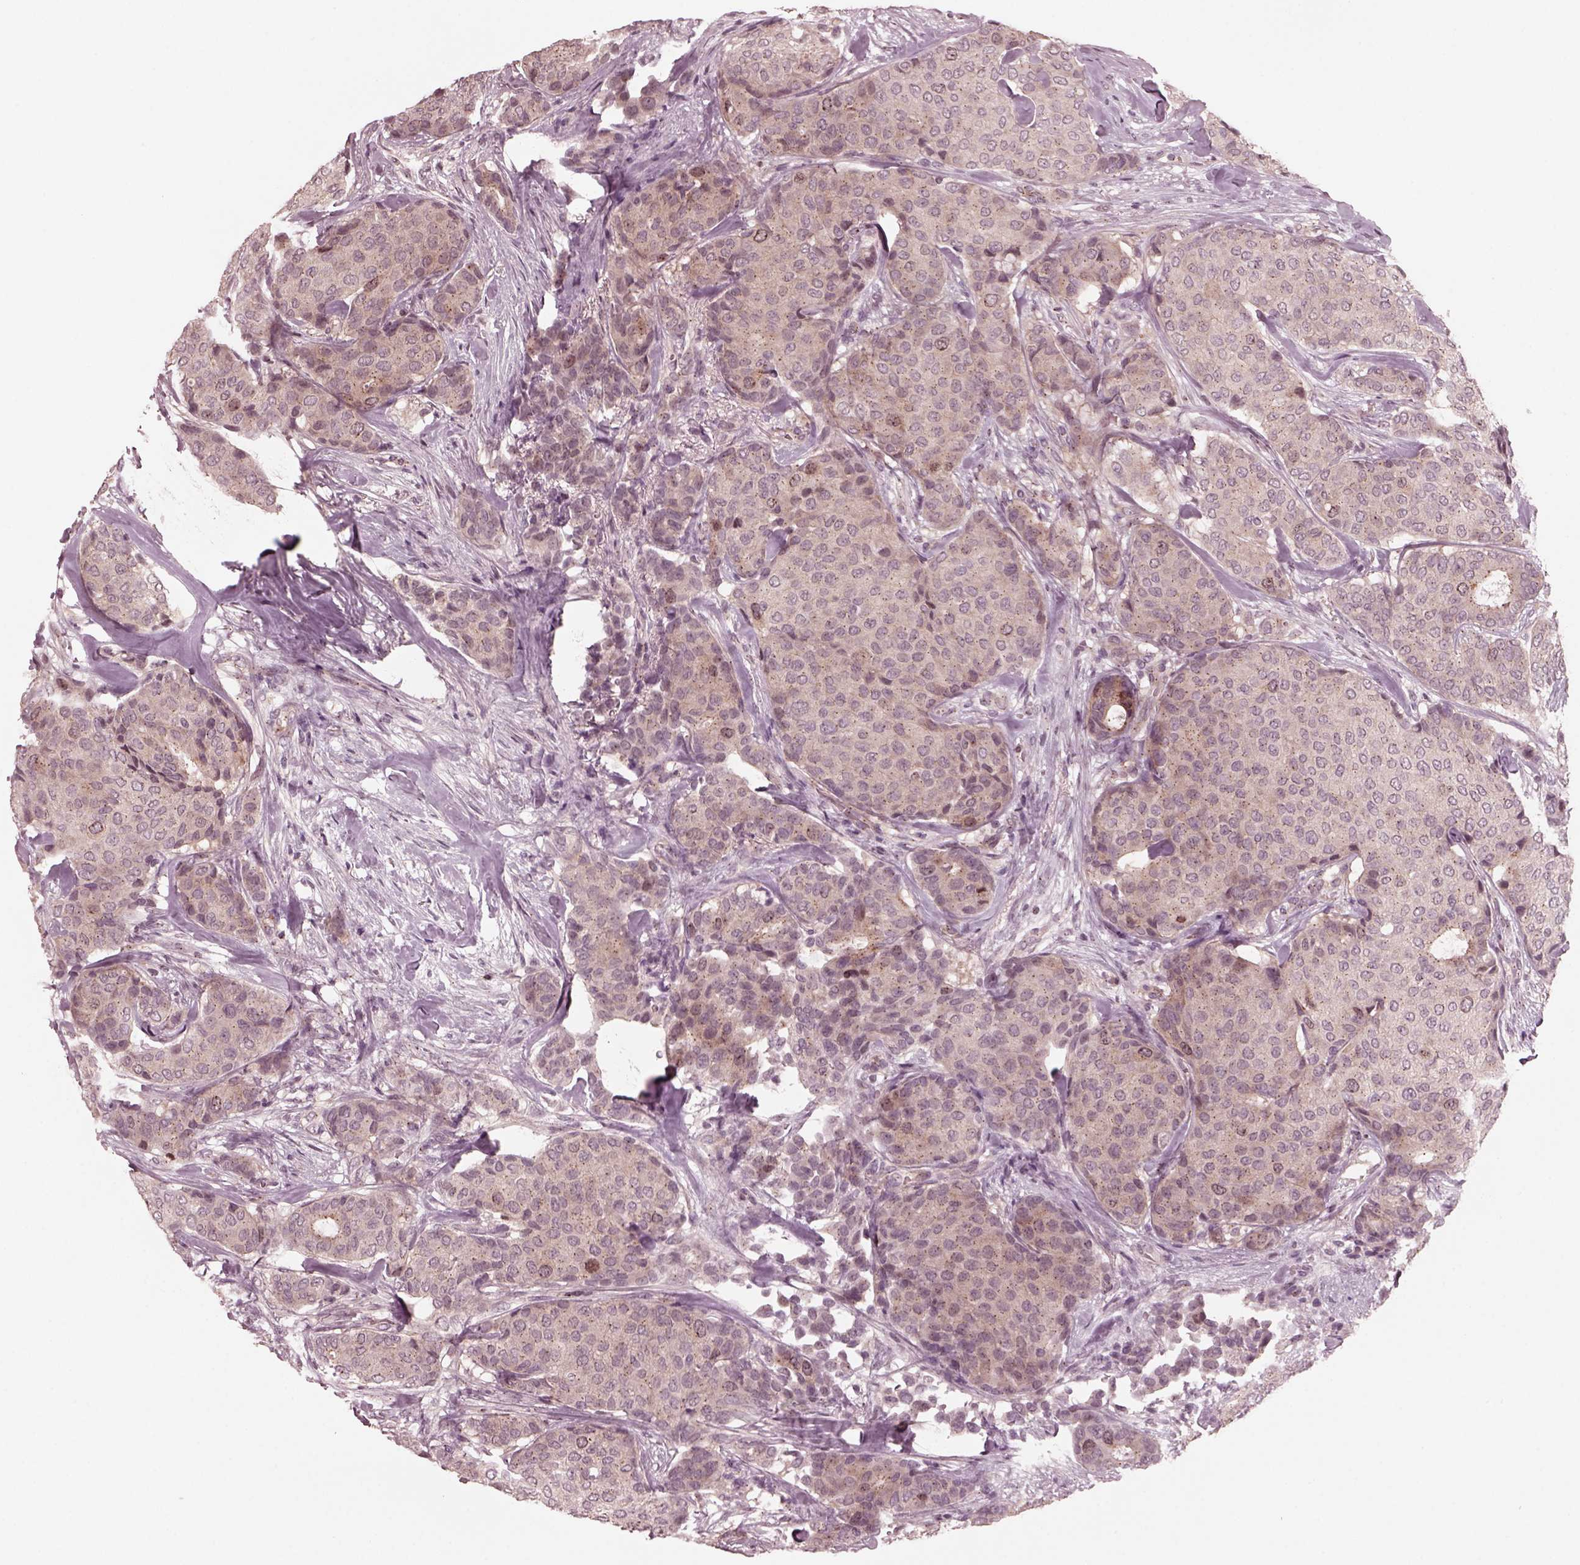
{"staining": {"intensity": "weak", "quantity": "<25%", "location": "cytoplasmic/membranous"}, "tissue": "breast cancer", "cell_type": "Tumor cells", "image_type": "cancer", "snomed": [{"axis": "morphology", "description": "Duct carcinoma"}, {"axis": "topography", "description": "Breast"}], "caption": "An IHC image of breast intraductal carcinoma is shown. There is no staining in tumor cells of breast intraductal carcinoma. (Stains: DAB immunohistochemistry with hematoxylin counter stain, Microscopy: brightfield microscopy at high magnification).", "gene": "SAXO1", "patient": {"sex": "female", "age": 75}}